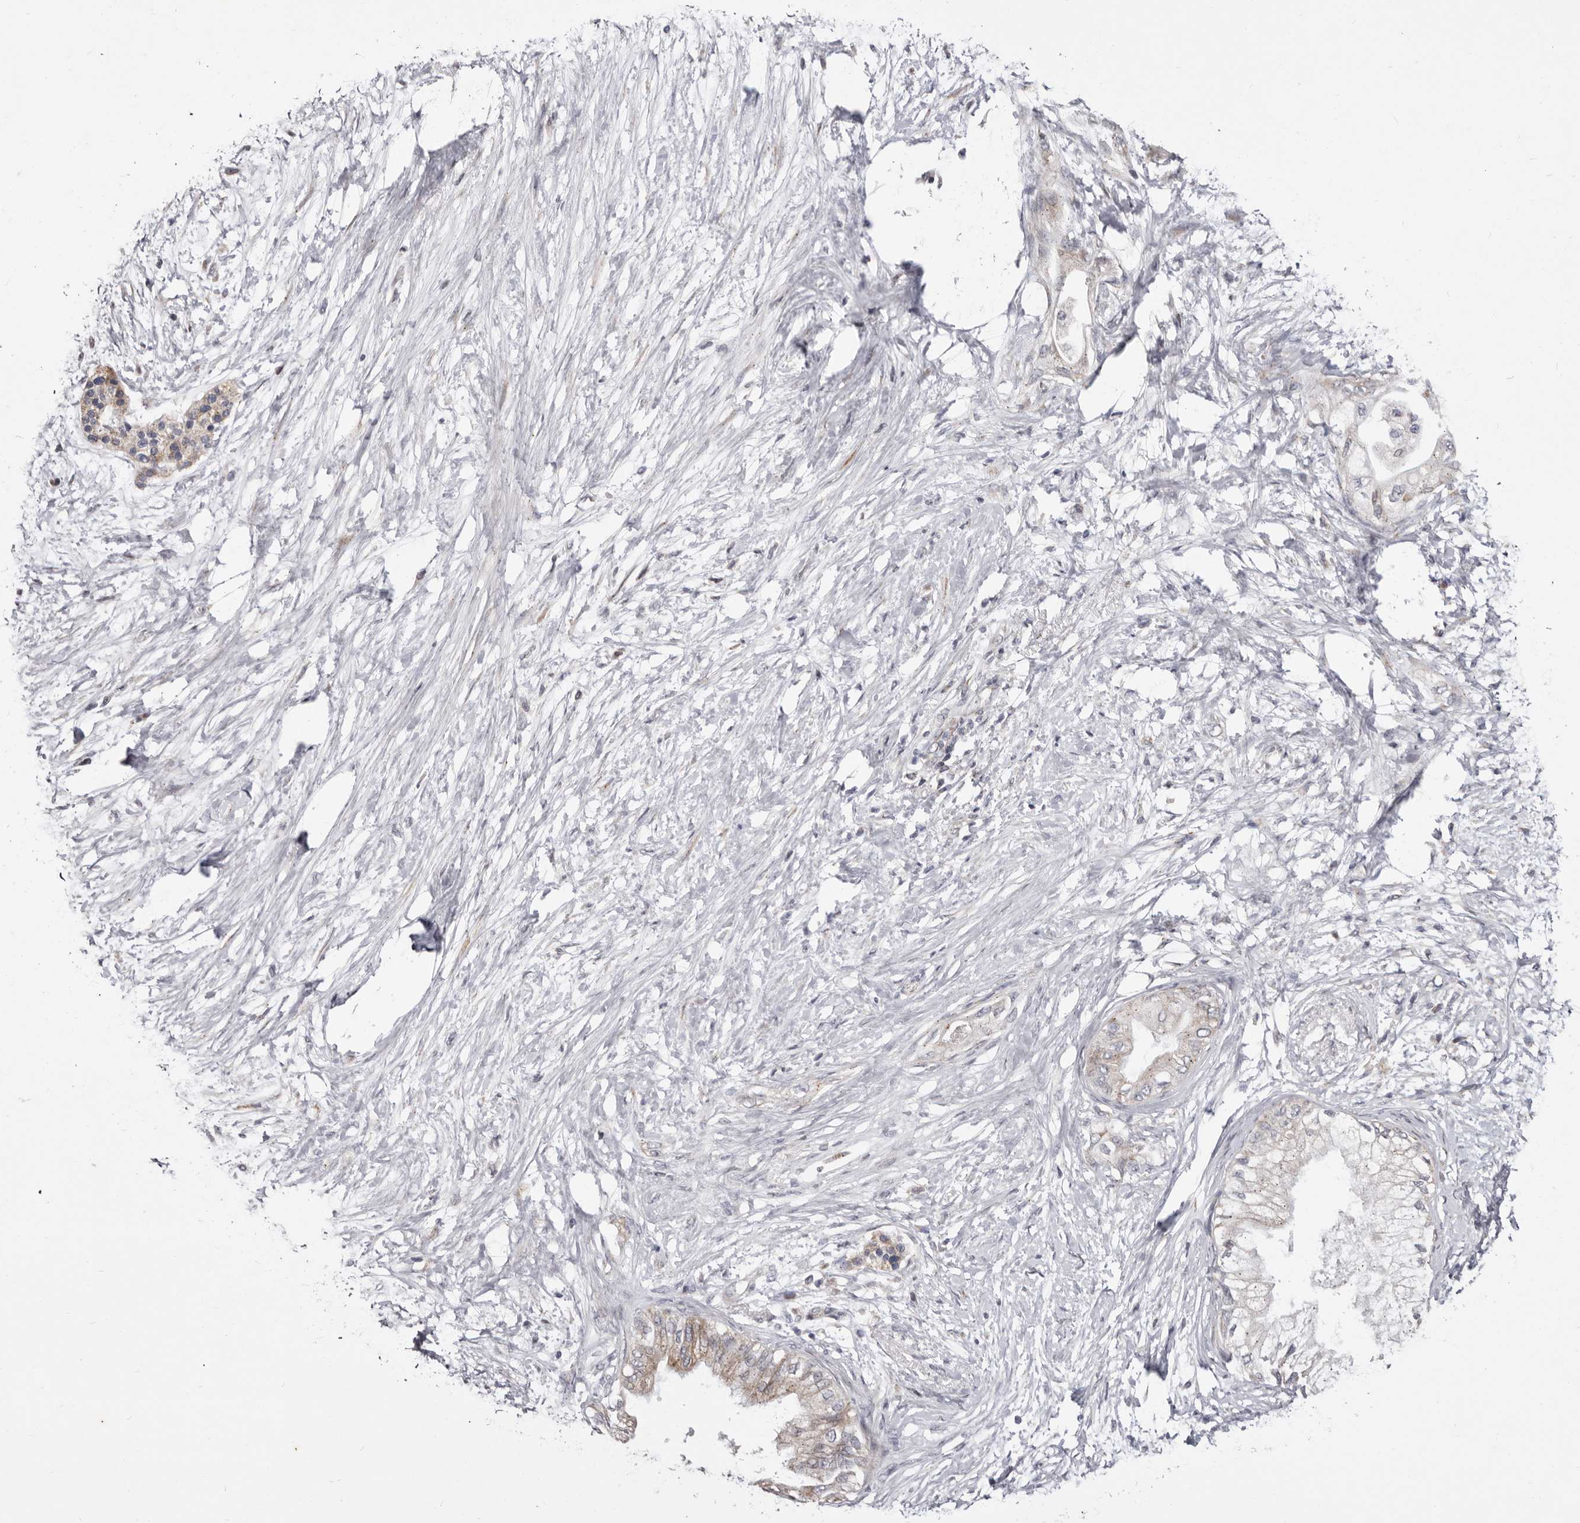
{"staining": {"intensity": "moderate", "quantity": "25%-75%", "location": "cytoplasmic/membranous"}, "tissue": "pancreatic cancer", "cell_type": "Tumor cells", "image_type": "cancer", "snomed": [{"axis": "morphology", "description": "Normal tissue, NOS"}, {"axis": "morphology", "description": "Adenocarcinoma, NOS"}, {"axis": "topography", "description": "Pancreas"}, {"axis": "topography", "description": "Duodenum"}], "caption": "Immunohistochemical staining of human adenocarcinoma (pancreatic) shows moderate cytoplasmic/membranous protein positivity in about 25%-75% of tumor cells.", "gene": "TIMM17B", "patient": {"sex": "female", "age": 60}}